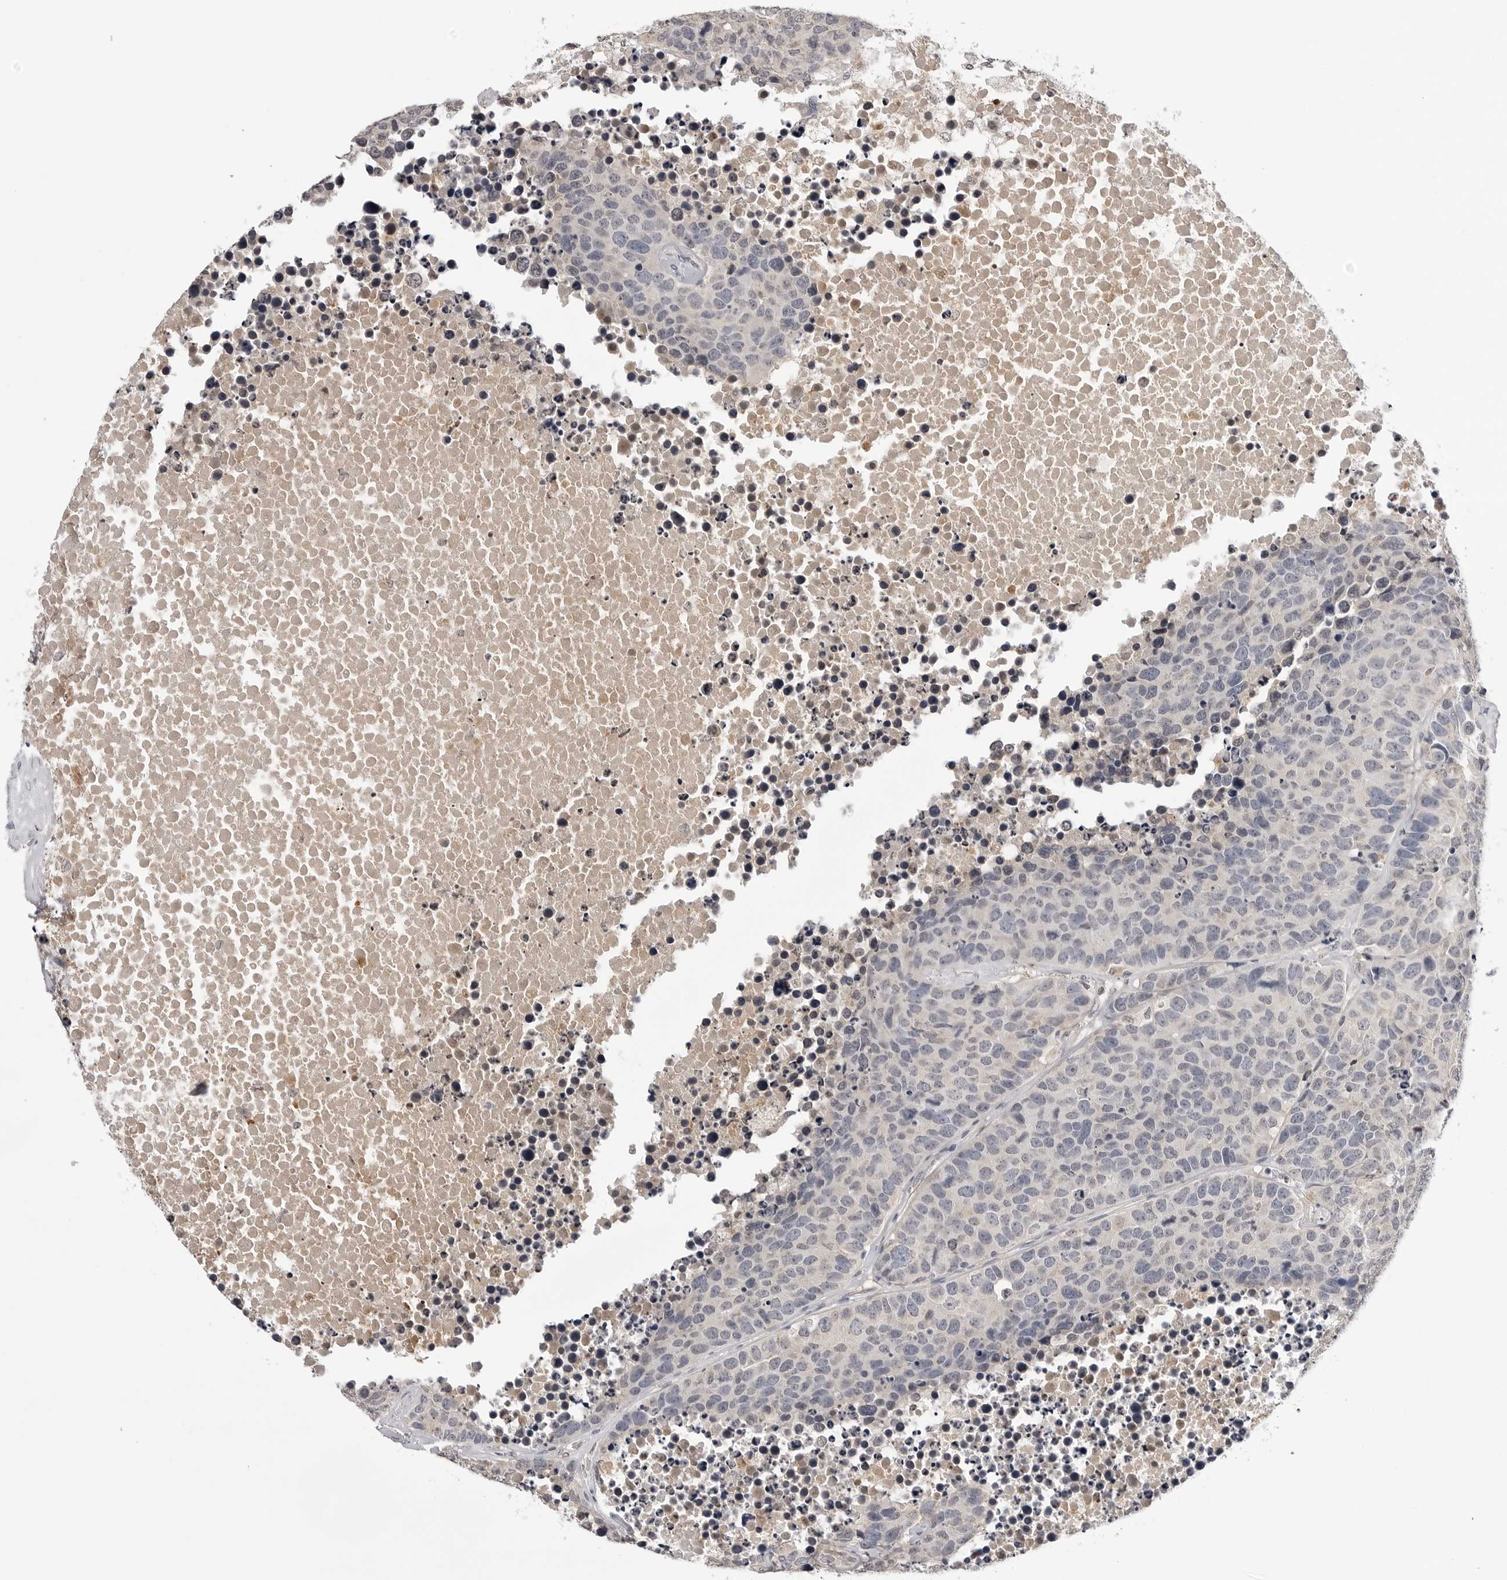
{"staining": {"intensity": "negative", "quantity": "none", "location": "none"}, "tissue": "carcinoid", "cell_type": "Tumor cells", "image_type": "cancer", "snomed": [{"axis": "morphology", "description": "Carcinoid, malignant, NOS"}, {"axis": "topography", "description": "Lung"}], "caption": "The micrograph displays no staining of tumor cells in carcinoid (malignant).", "gene": "CDK20", "patient": {"sex": "male", "age": 60}}